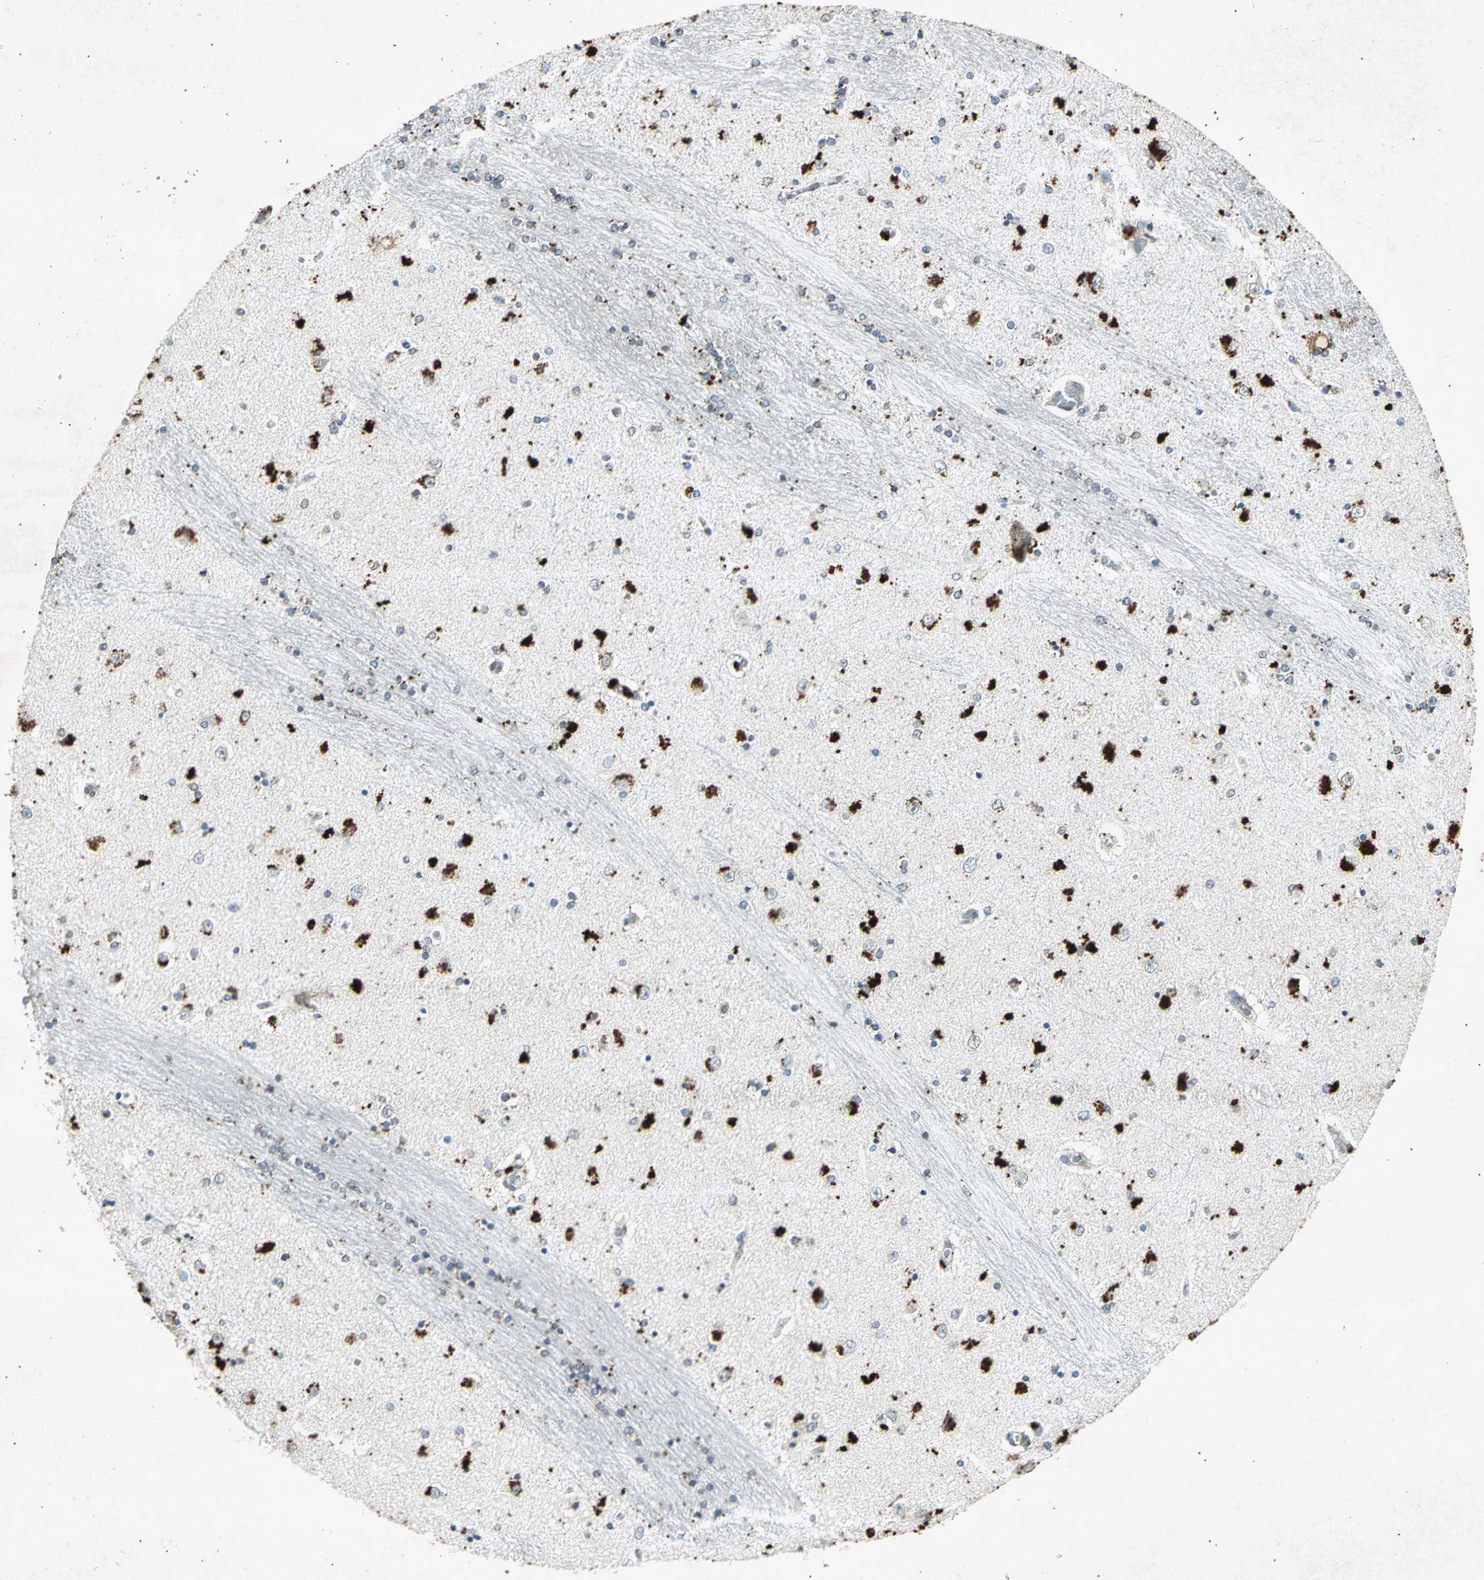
{"staining": {"intensity": "negative", "quantity": "none", "location": "none"}, "tissue": "hippocampus", "cell_type": "Glial cells", "image_type": "normal", "snomed": [{"axis": "morphology", "description": "Normal tissue, NOS"}, {"axis": "topography", "description": "Hippocampus"}], "caption": "Micrograph shows no protein staining in glial cells of unremarkable hippocampus. (Brightfield microscopy of DAB IHC at high magnification).", "gene": "PSEN1", "patient": {"sex": "female", "age": 54}}